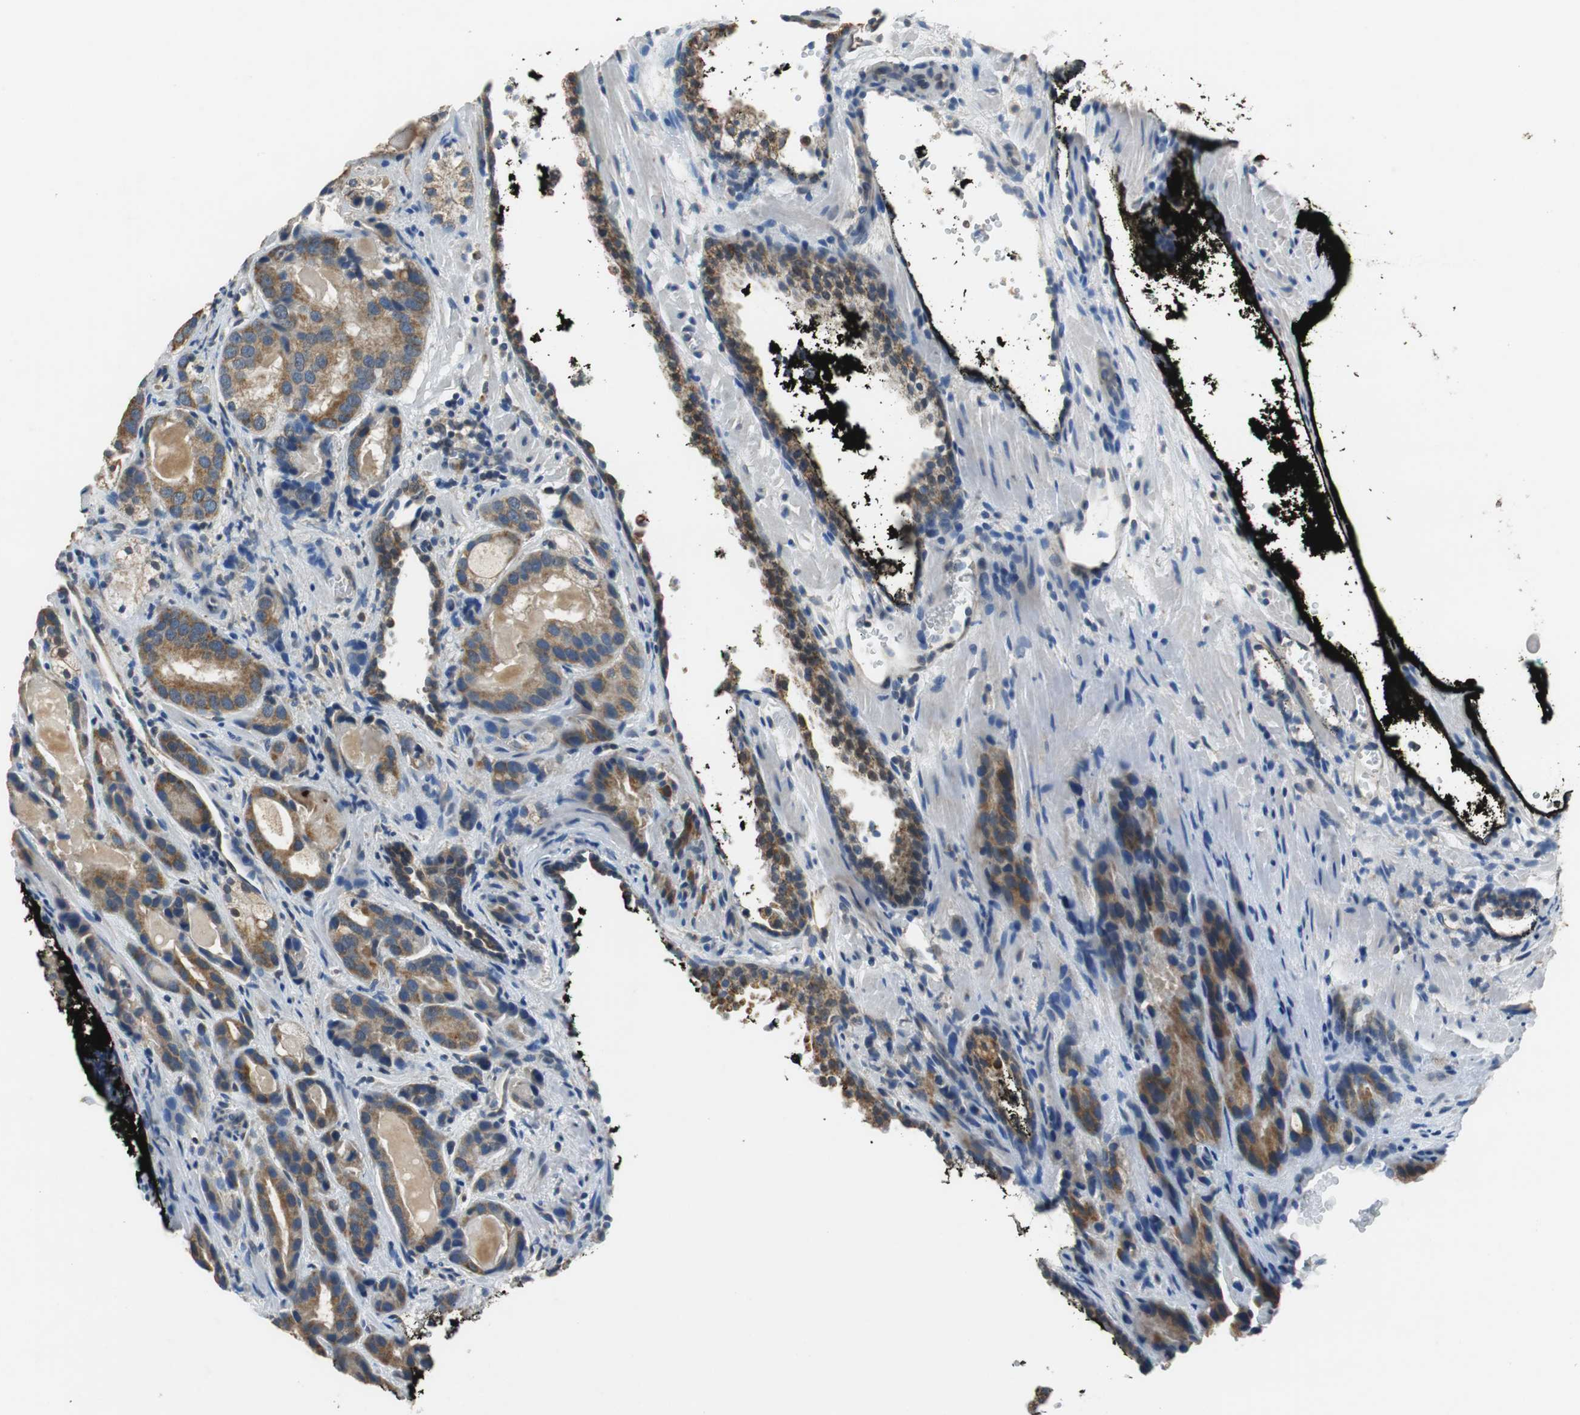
{"staining": {"intensity": "strong", "quantity": ">75%", "location": "cytoplasmic/membranous"}, "tissue": "prostate cancer", "cell_type": "Tumor cells", "image_type": "cancer", "snomed": [{"axis": "morphology", "description": "Adenocarcinoma, High grade"}, {"axis": "topography", "description": "Prostate"}], "caption": "The immunohistochemical stain labels strong cytoplasmic/membranous staining in tumor cells of prostate adenocarcinoma (high-grade) tissue. Ihc stains the protein of interest in brown and the nuclei are stained blue.", "gene": "ALDH4A1", "patient": {"sex": "male", "age": 58}}